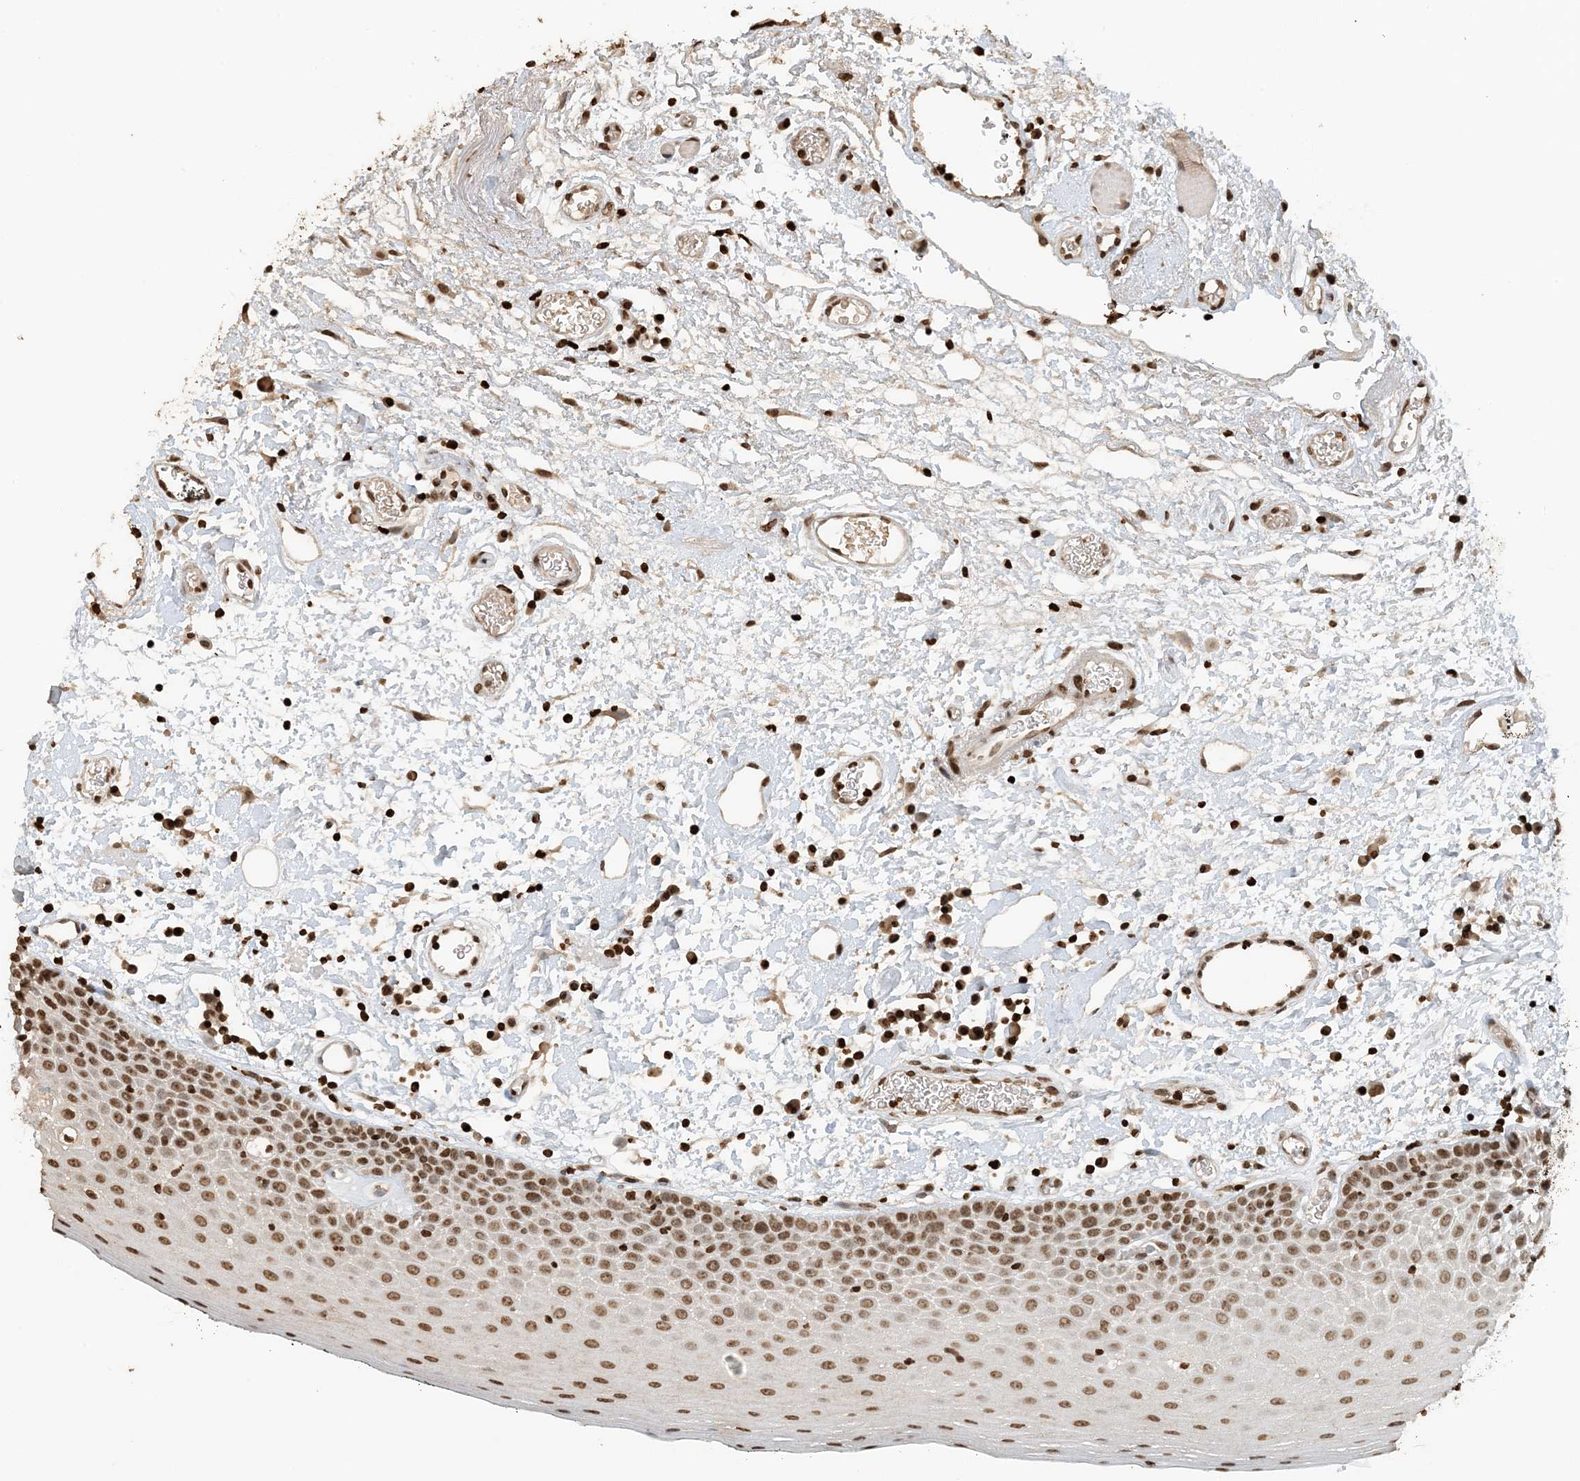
{"staining": {"intensity": "moderate", "quantity": ">75%", "location": "nuclear"}, "tissue": "oral mucosa", "cell_type": "Squamous epithelial cells", "image_type": "normal", "snomed": [{"axis": "morphology", "description": "Normal tissue, NOS"}, {"axis": "topography", "description": "Oral tissue"}], "caption": "High-power microscopy captured an immunohistochemistry image of unremarkable oral mucosa, revealing moderate nuclear expression in about >75% of squamous epithelial cells. Immunohistochemistry (ihc) stains the protein in brown and the nuclei are stained blue.", "gene": "H3", "patient": {"sex": "male", "age": 74}}